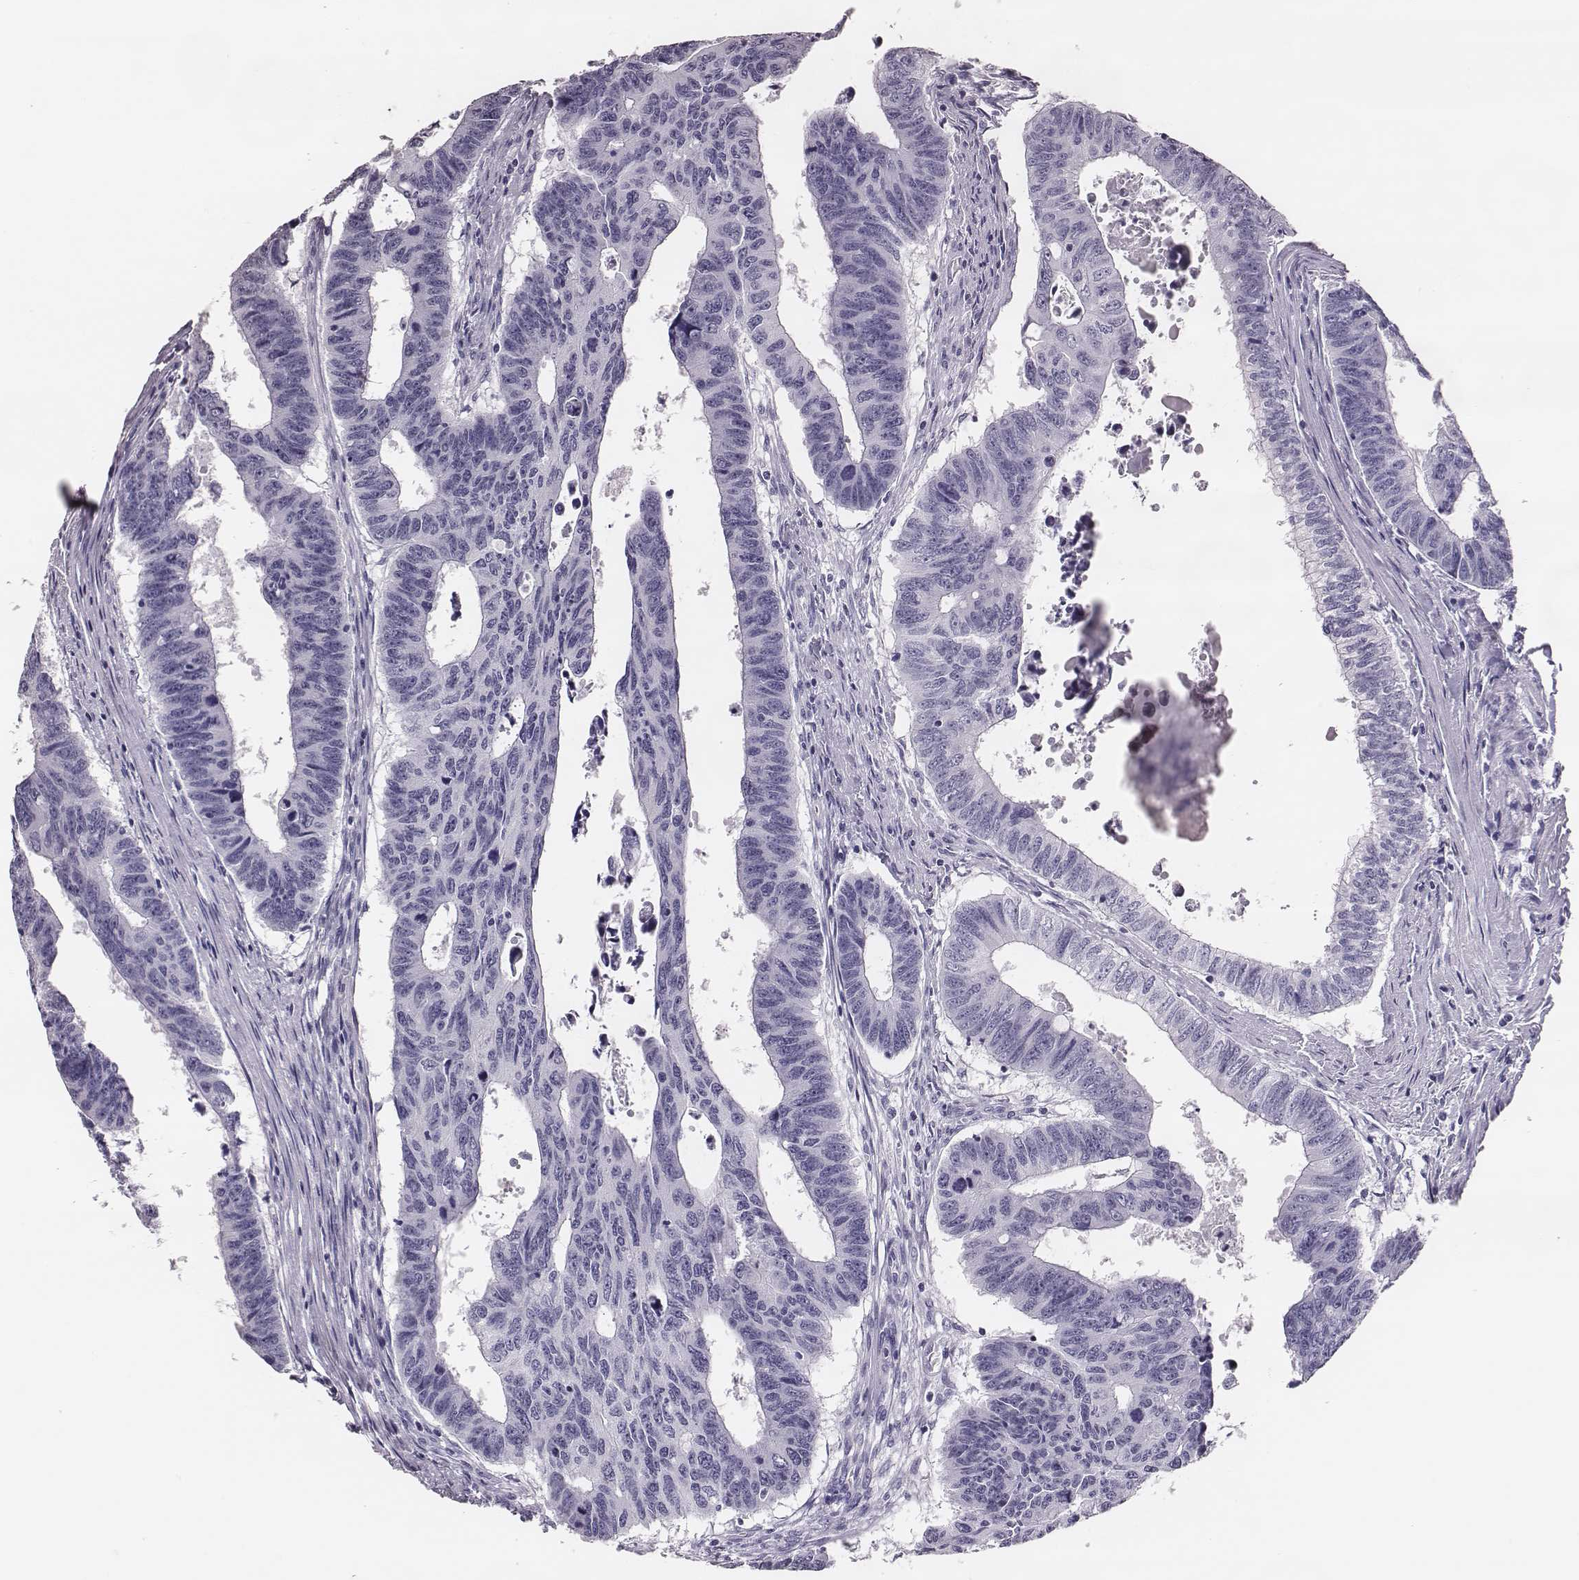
{"staining": {"intensity": "negative", "quantity": "none", "location": "none"}, "tissue": "colorectal cancer", "cell_type": "Tumor cells", "image_type": "cancer", "snomed": [{"axis": "morphology", "description": "Adenocarcinoma, NOS"}, {"axis": "topography", "description": "Rectum"}], "caption": "This photomicrograph is of colorectal cancer (adenocarcinoma) stained with IHC to label a protein in brown with the nuclei are counter-stained blue. There is no positivity in tumor cells.", "gene": "H1-6", "patient": {"sex": "female", "age": 85}}